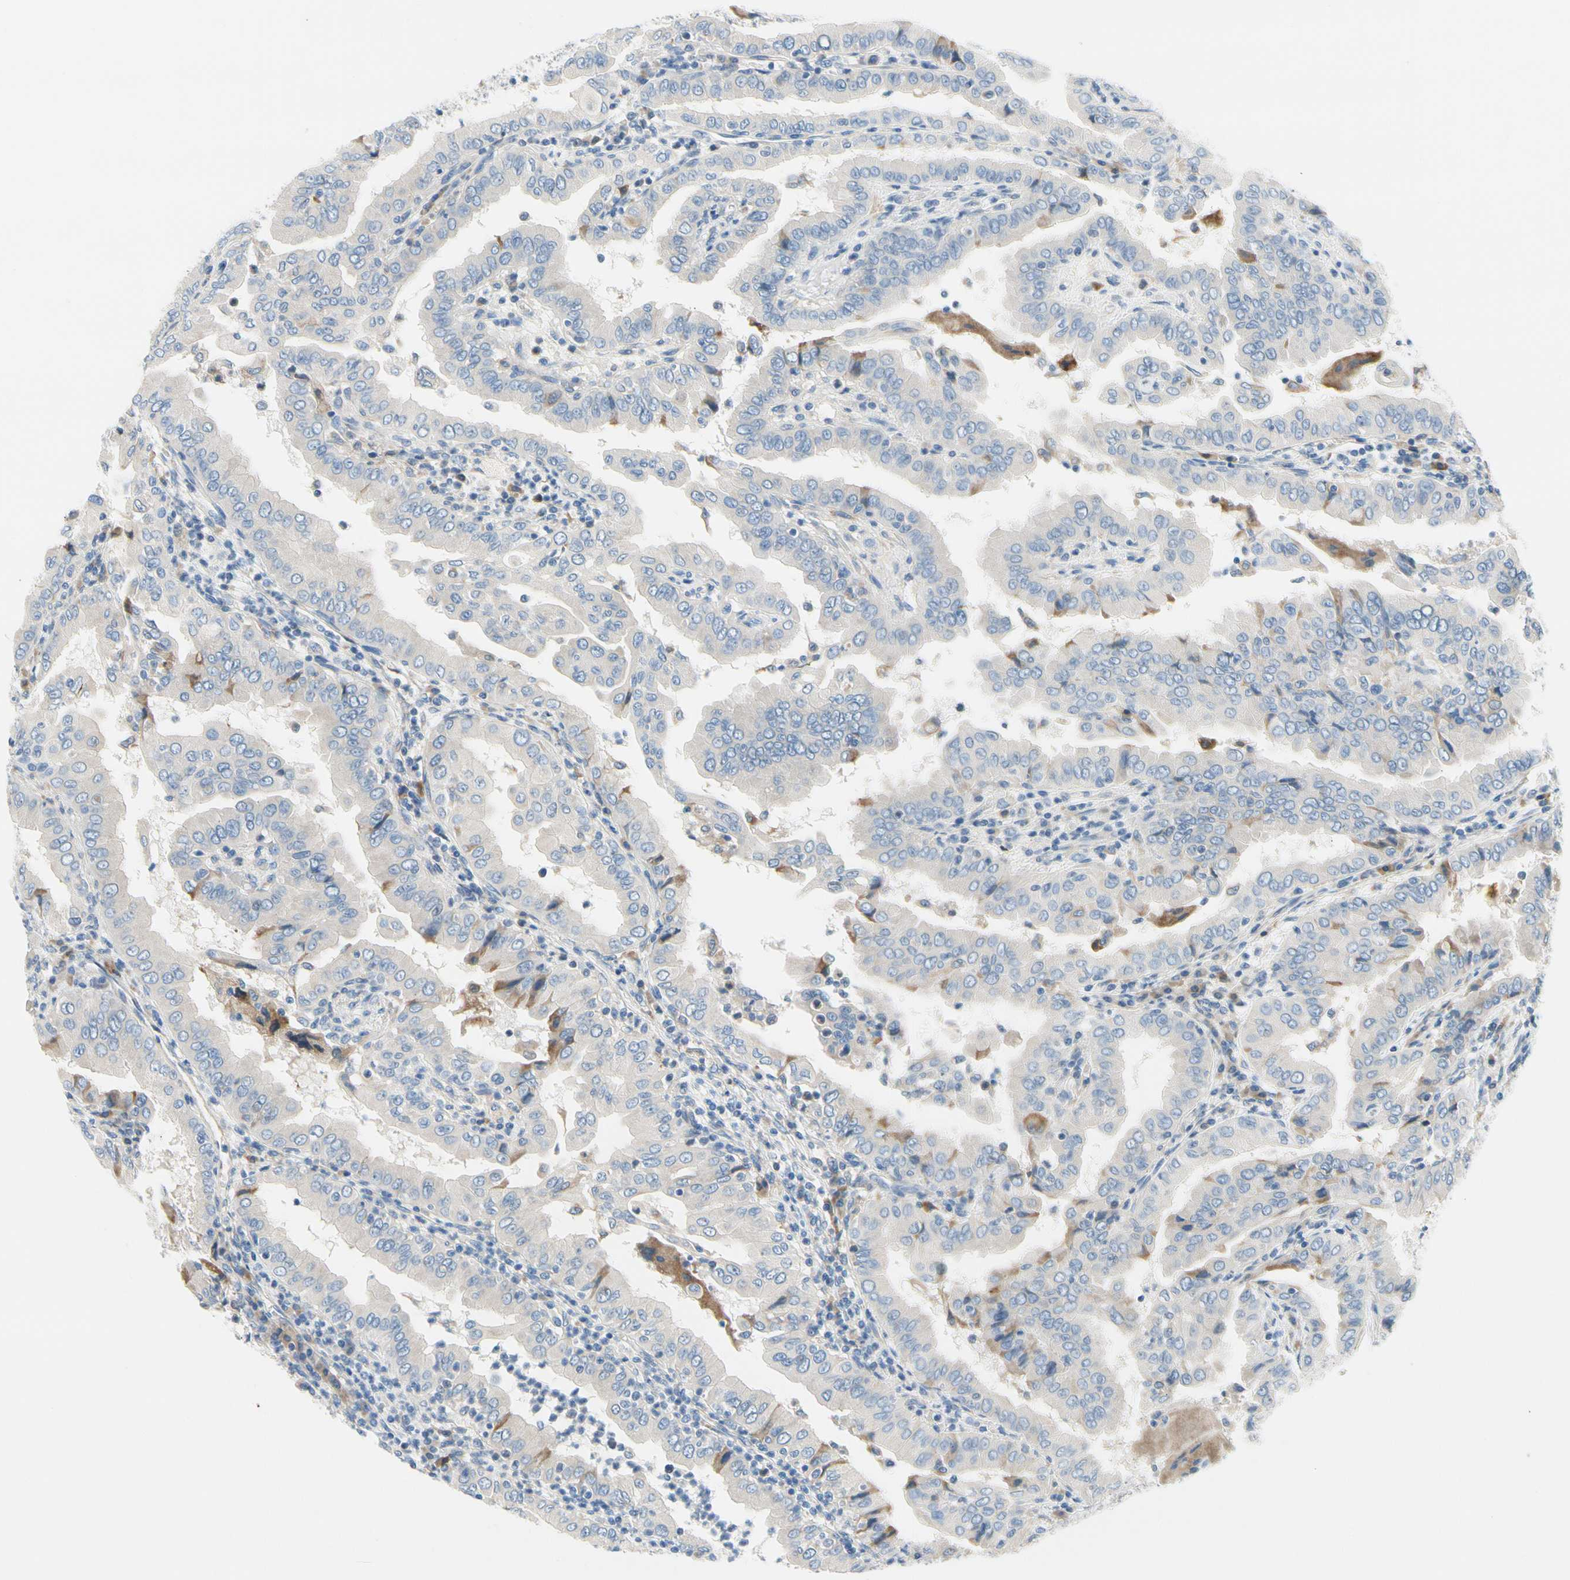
{"staining": {"intensity": "moderate", "quantity": "<25%", "location": "cytoplasmic/membranous"}, "tissue": "thyroid cancer", "cell_type": "Tumor cells", "image_type": "cancer", "snomed": [{"axis": "morphology", "description": "Papillary adenocarcinoma, NOS"}, {"axis": "topography", "description": "Thyroid gland"}], "caption": "Brown immunohistochemical staining in human thyroid papillary adenocarcinoma demonstrates moderate cytoplasmic/membranous staining in approximately <25% of tumor cells.", "gene": "STXBP1", "patient": {"sex": "male", "age": 33}}